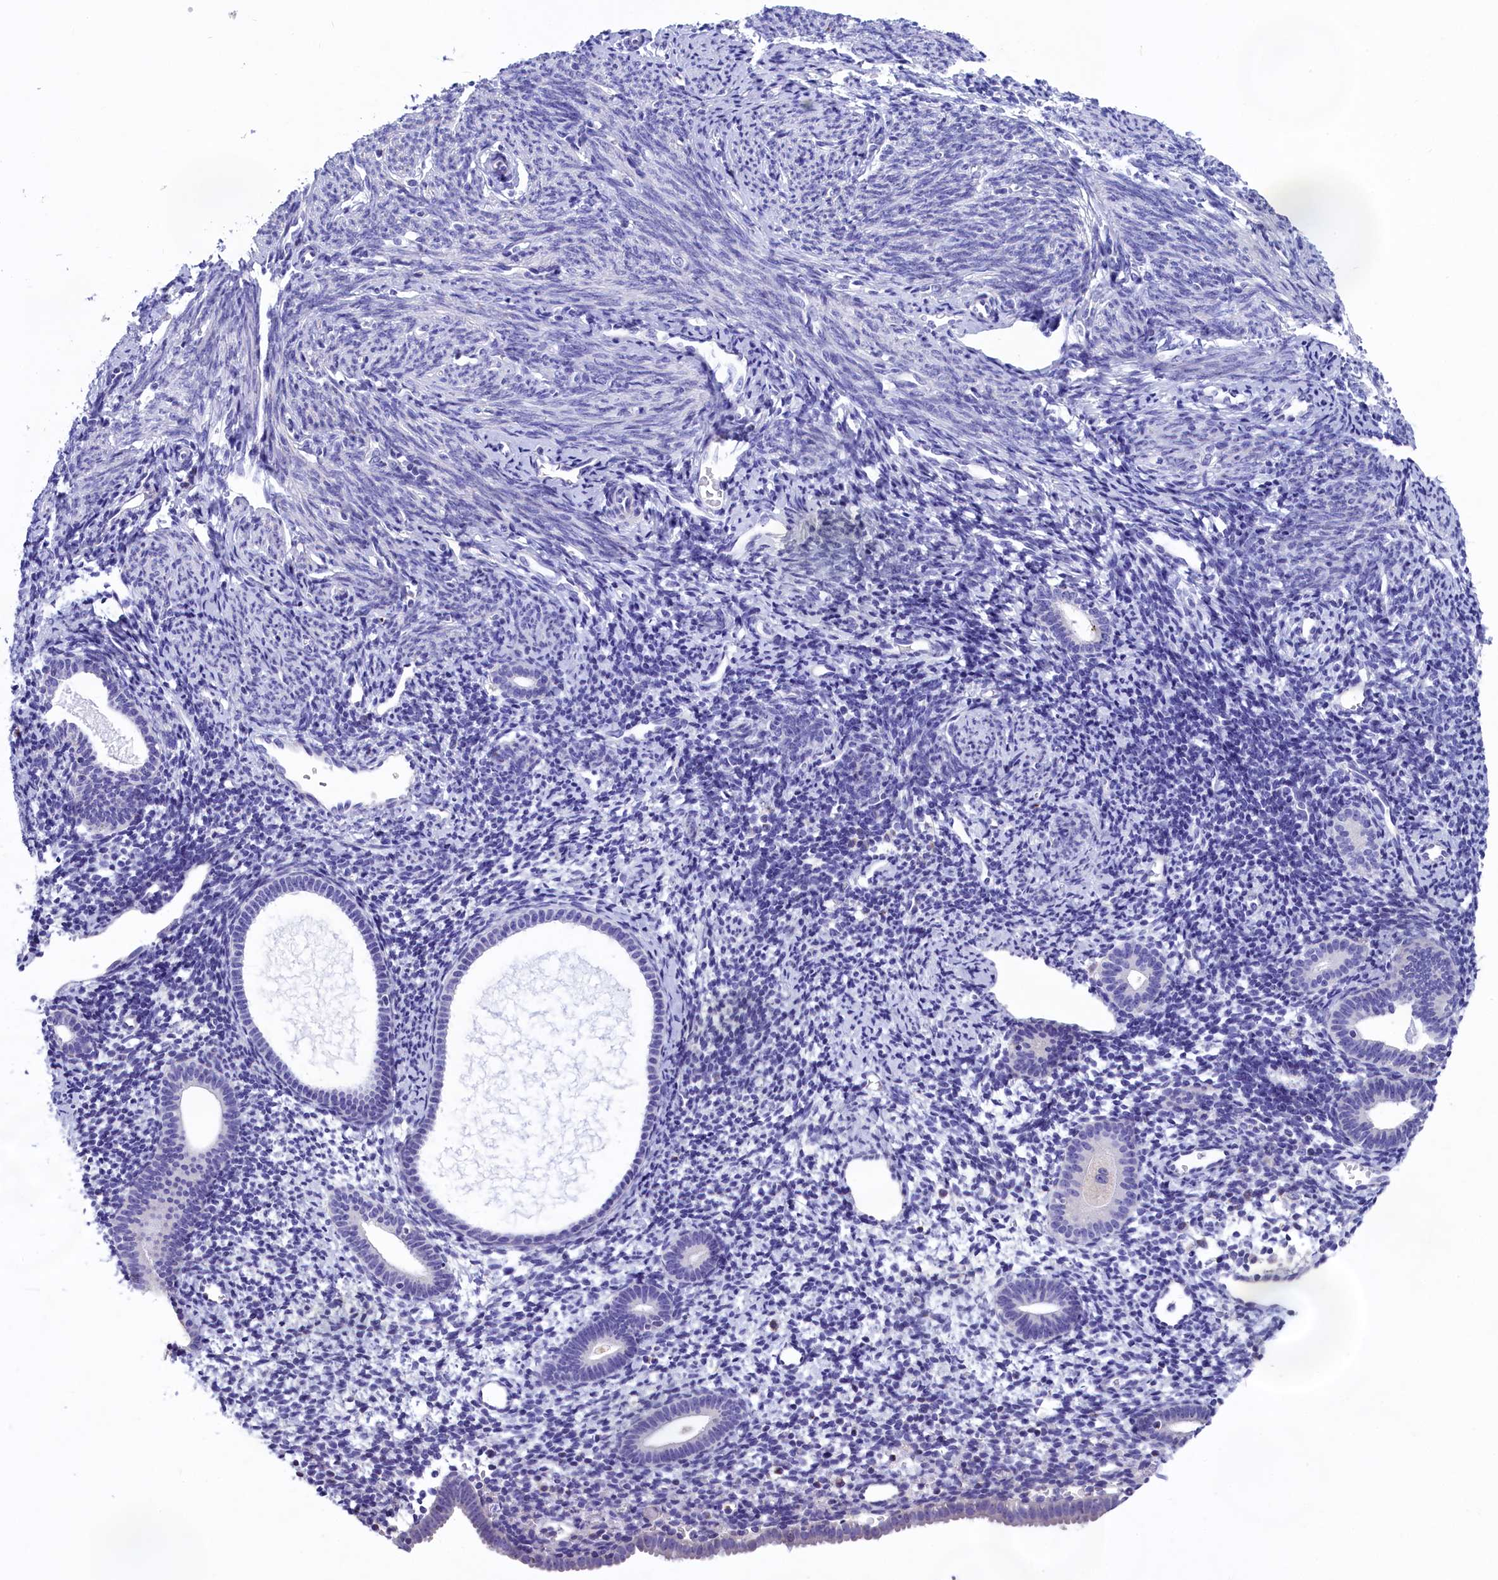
{"staining": {"intensity": "negative", "quantity": "none", "location": "none"}, "tissue": "endometrium", "cell_type": "Cells in endometrial stroma", "image_type": "normal", "snomed": [{"axis": "morphology", "description": "Normal tissue, NOS"}, {"axis": "topography", "description": "Endometrium"}], "caption": "Benign endometrium was stained to show a protein in brown. There is no significant staining in cells in endometrial stroma. The staining is performed using DAB brown chromogen with nuclei counter-stained in using hematoxylin.", "gene": "PRDM12", "patient": {"sex": "female", "age": 56}}